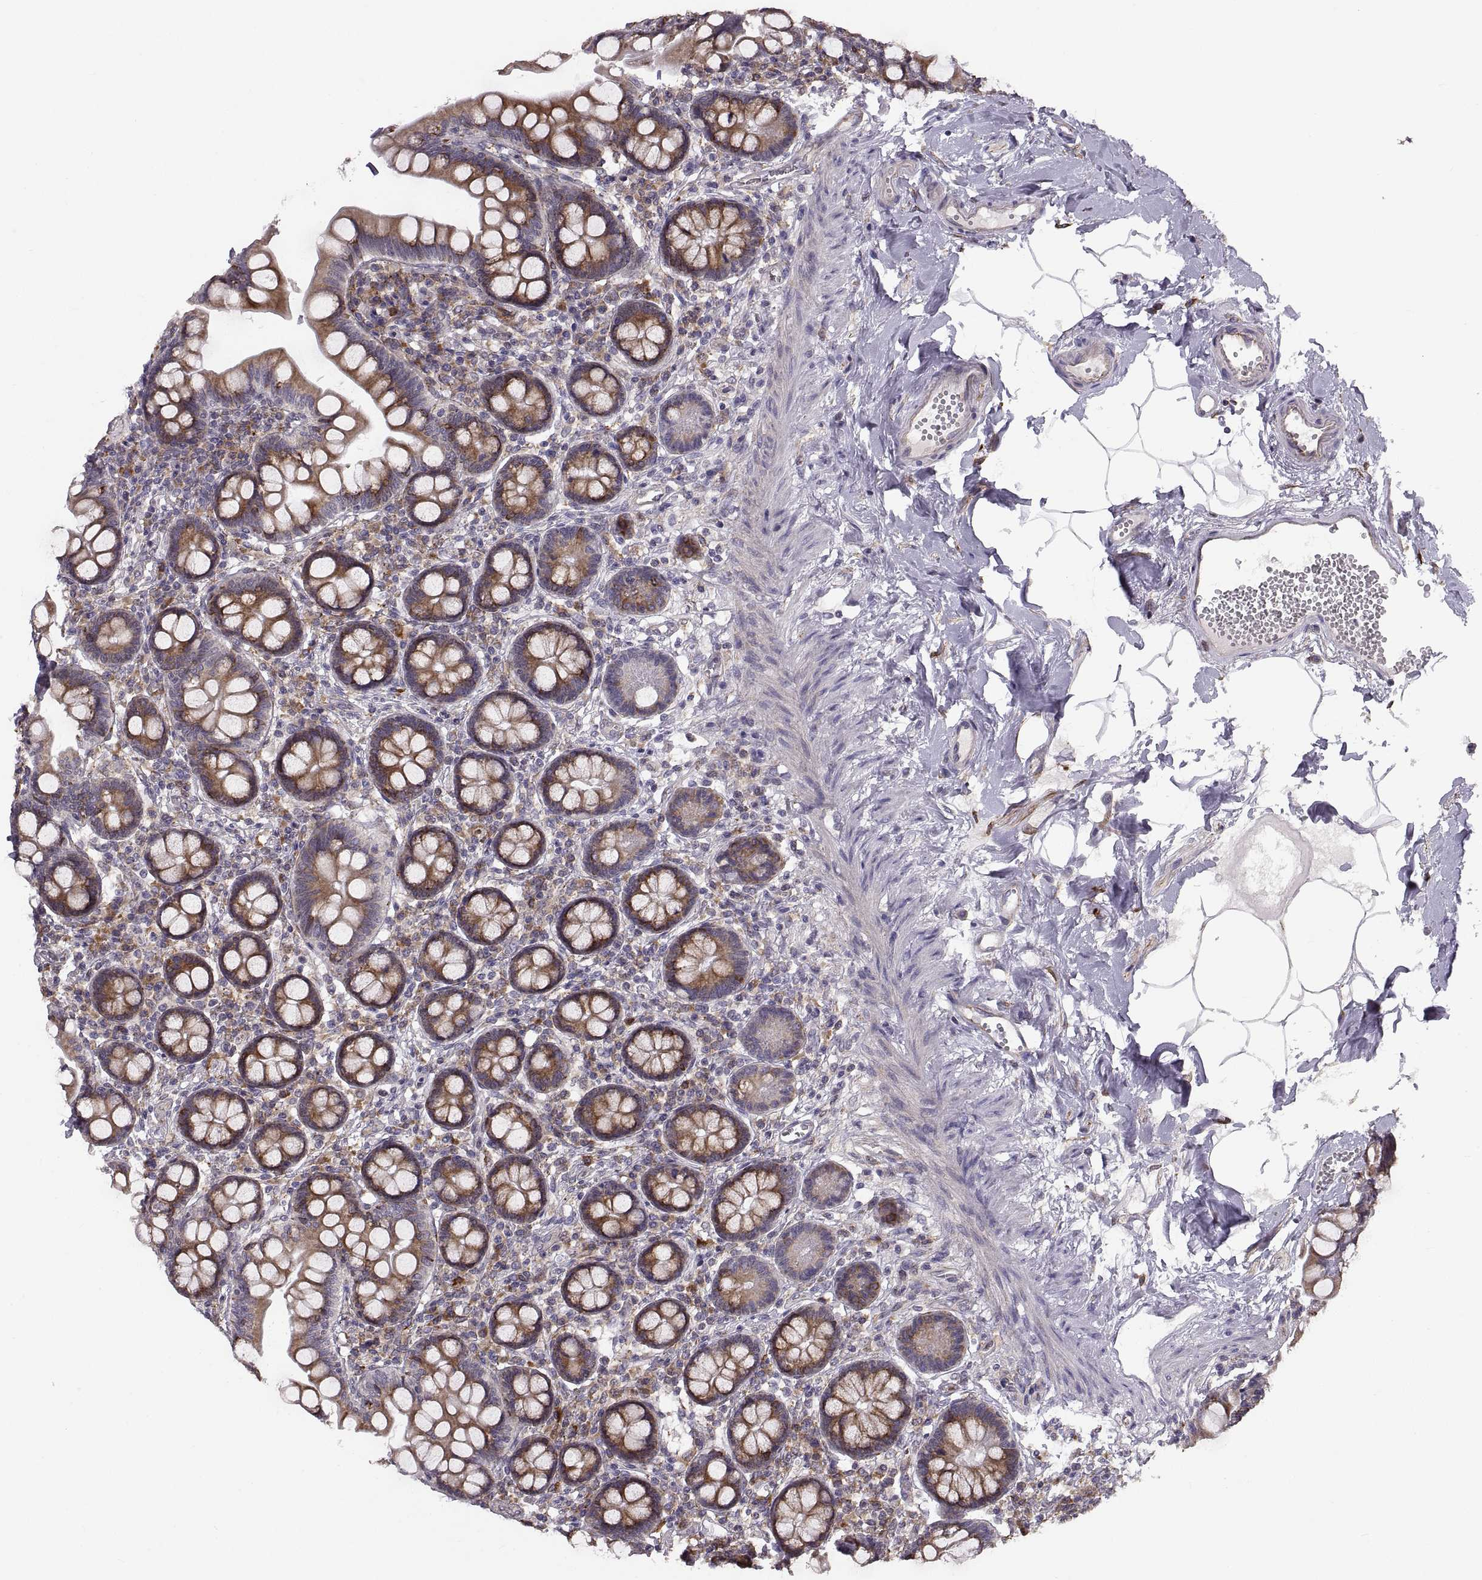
{"staining": {"intensity": "strong", "quantity": ">75%", "location": "cytoplasmic/membranous"}, "tissue": "small intestine", "cell_type": "Glandular cells", "image_type": "normal", "snomed": [{"axis": "morphology", "description": "Normal tissue, NOS"}, {"axis": "topography", "description": "Small intestine"}], "caption": "Immunohistochemical staining of normal human small intestine shows strong cytoplasmic/membranous protein staining in about >75% of glandular cells.", "gene": "PLEKHB2", "patient": {"sex": "female", "age": 56}}